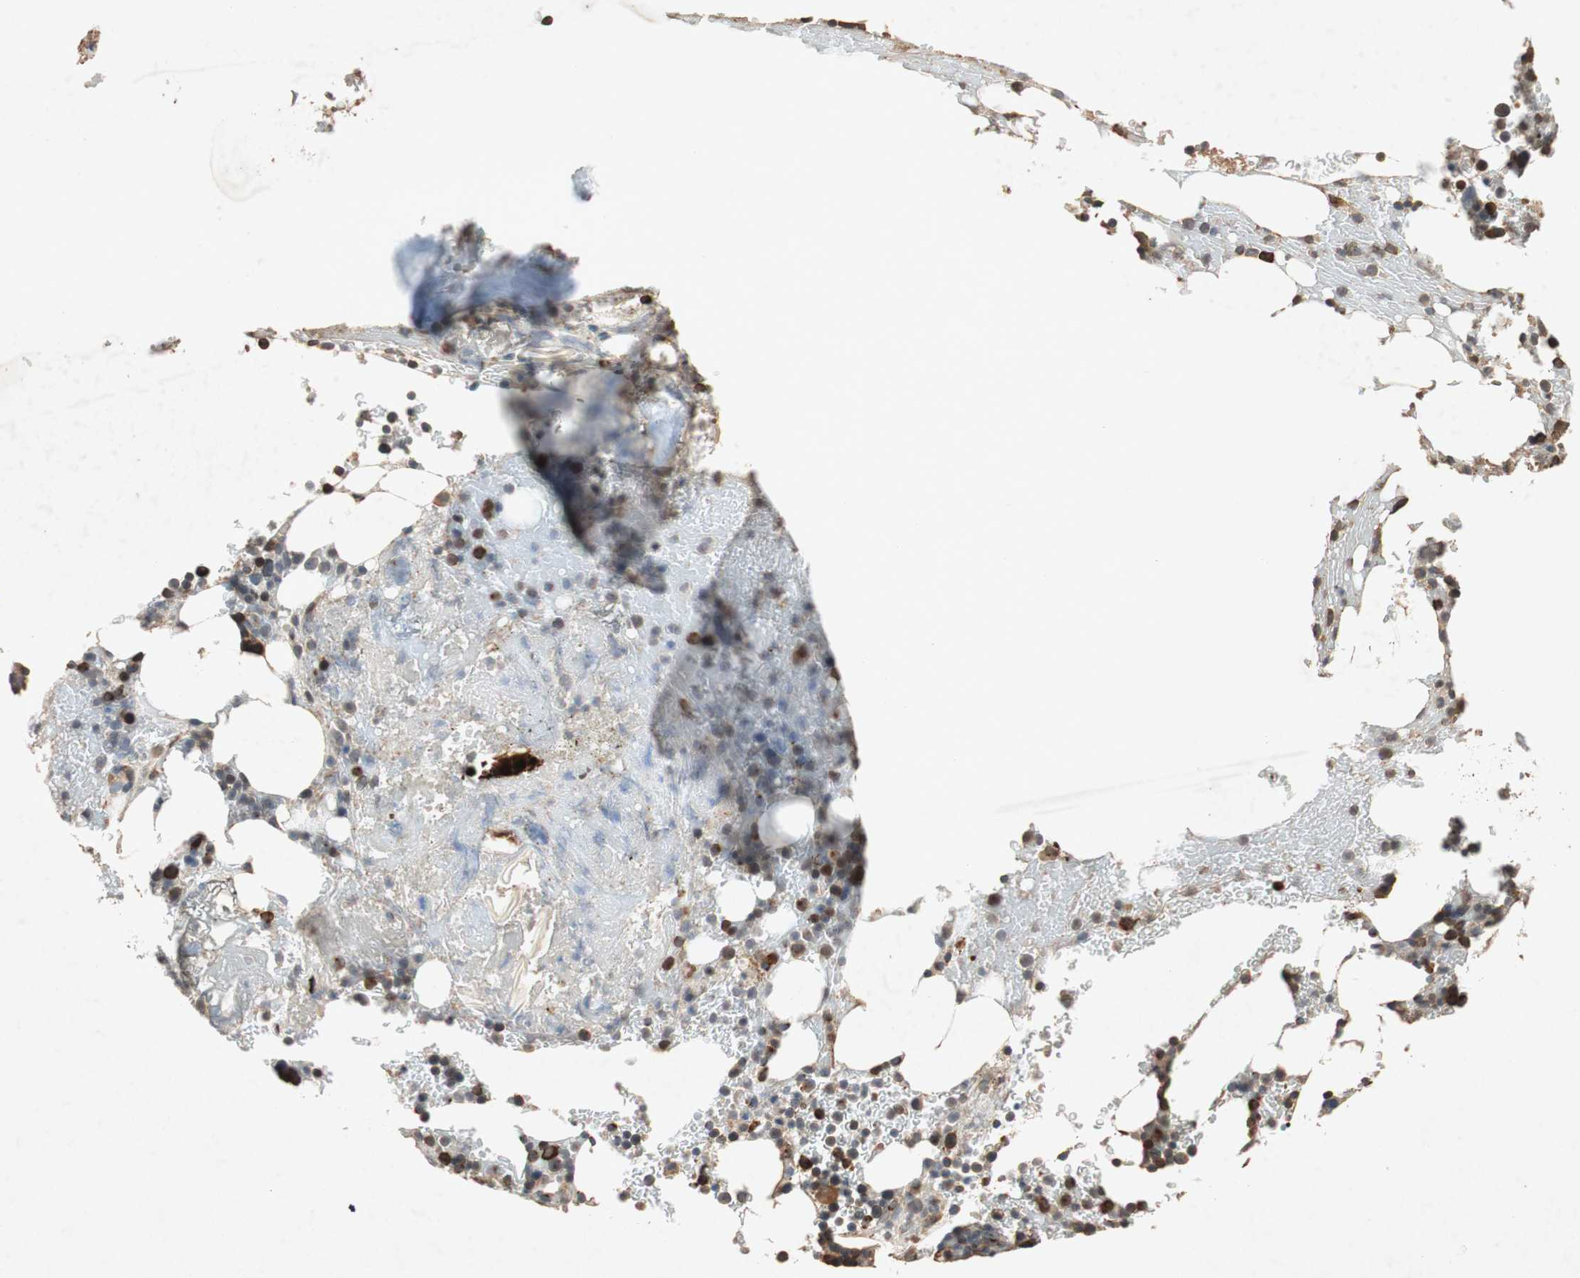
{"staining": {"intensity": "strong", "quantity": "25%-75%", "location": "cytoplasmic/membranous,nuclear"}, "tissue": "bone marrow", "cell_type": "Hematopoietic cells", "image_type": "normal", "snomed": [{"axis": "morphology", "description": "Normal tissue, NOS"}, {"axis": "topography", "description": "Bone marrow"}], "caption": "IHC histopathology image of normal human bone marrow stained for a protein (brown), which shows high levels of strong cytoplasmic/membranous,nuclear positivity in about 25%-75% of hematopoietic cells.", "gene": "TUBB", "patient": {"sex": "female", "age": 73}}